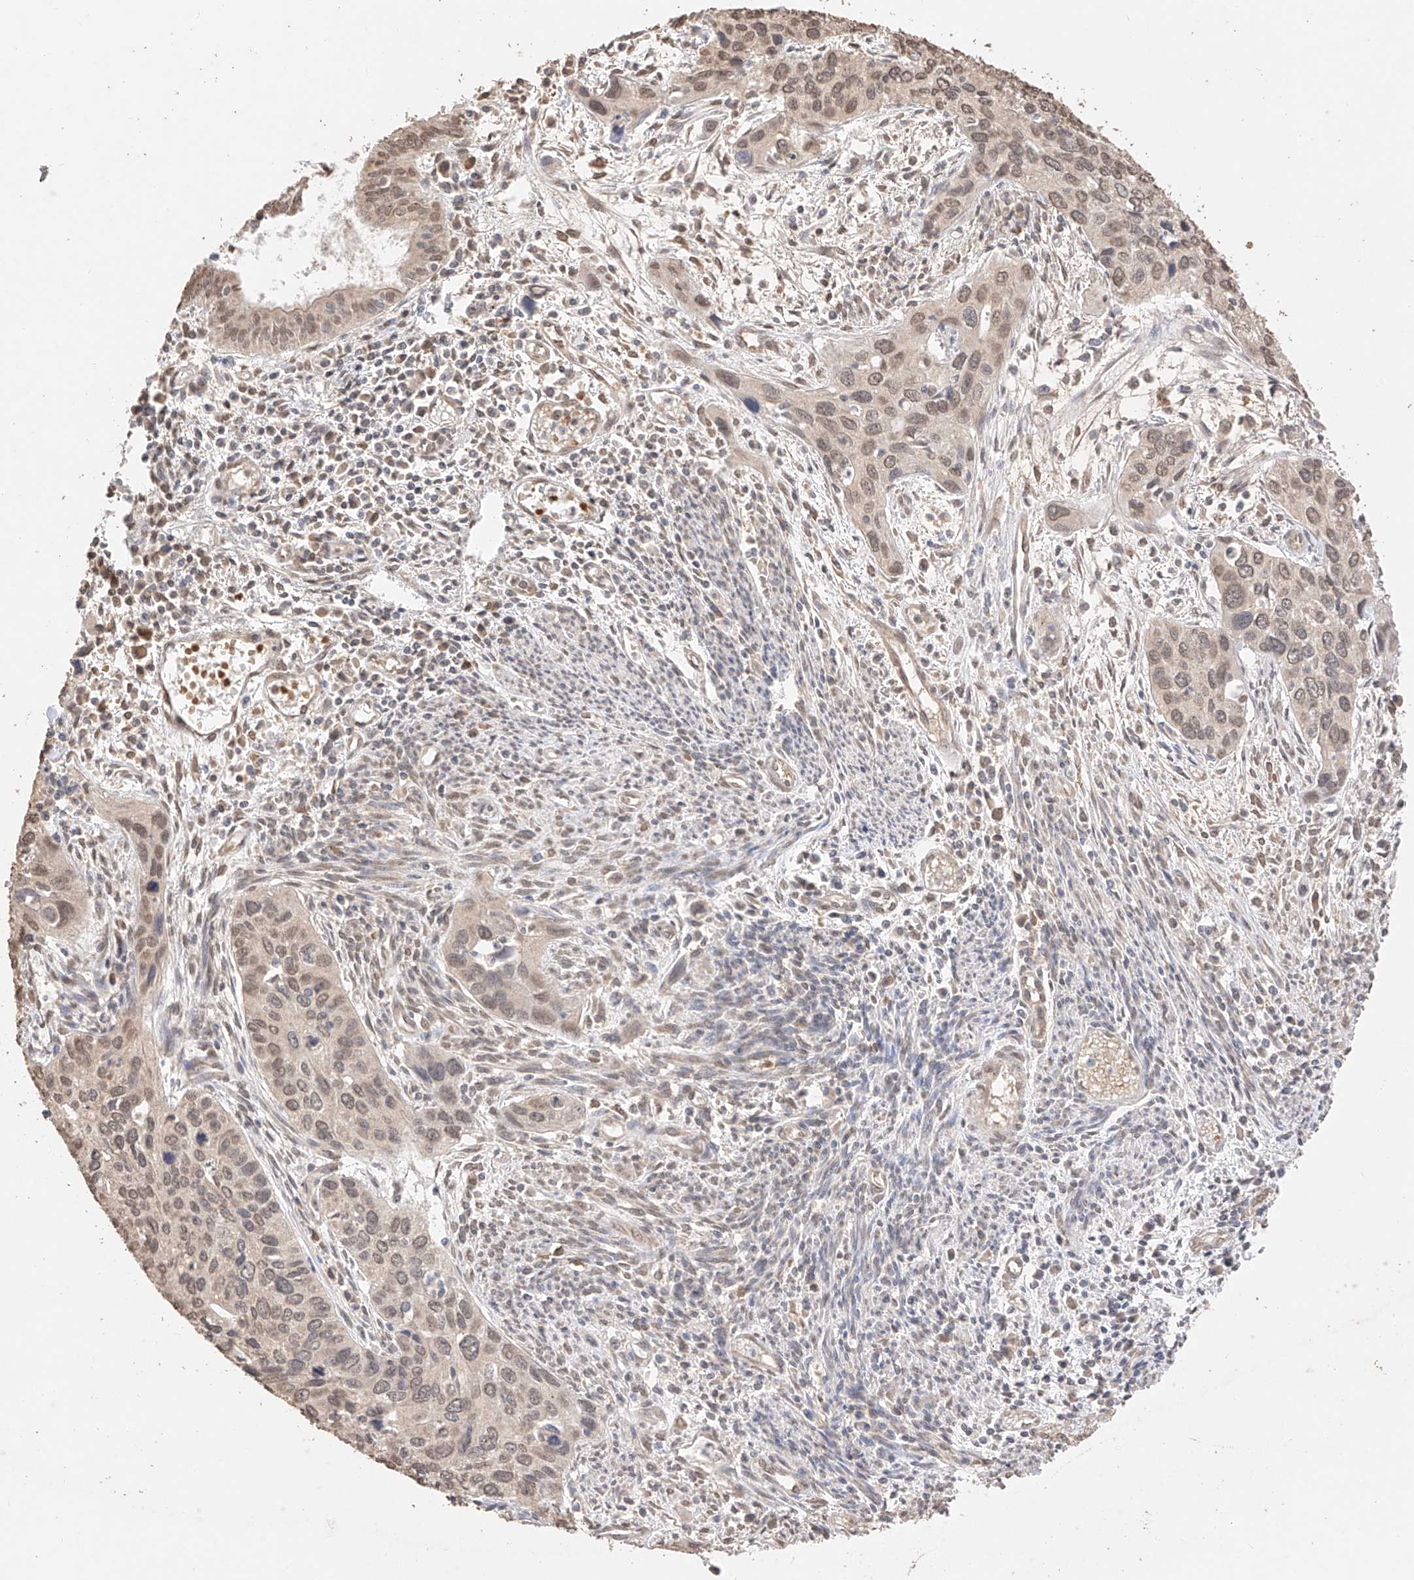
{"staining": {"intensity": "moderate", "quantity": ">75%", "location": "nuclear"}, "tissue": "cervical cancer", "cell_type": "Tumor cells", "image_type": "cancer", "snomed": [{"axis": "morphology", "description": "Squamous cell carcinoma, NOS"}, {"axis": "topography", "description": "Cervix"}], "caption": "The histopathology image reveals a brown stain indicating the presence of a protein in the nuclear of tumor cells in cervical cancer. Using DAB (brown) and hematoxylin (blue) stains, captured at high magnification using brightfield microscopy.", "gene": "IL22RA2", "patient": {"sex": "female", "age": 55}}